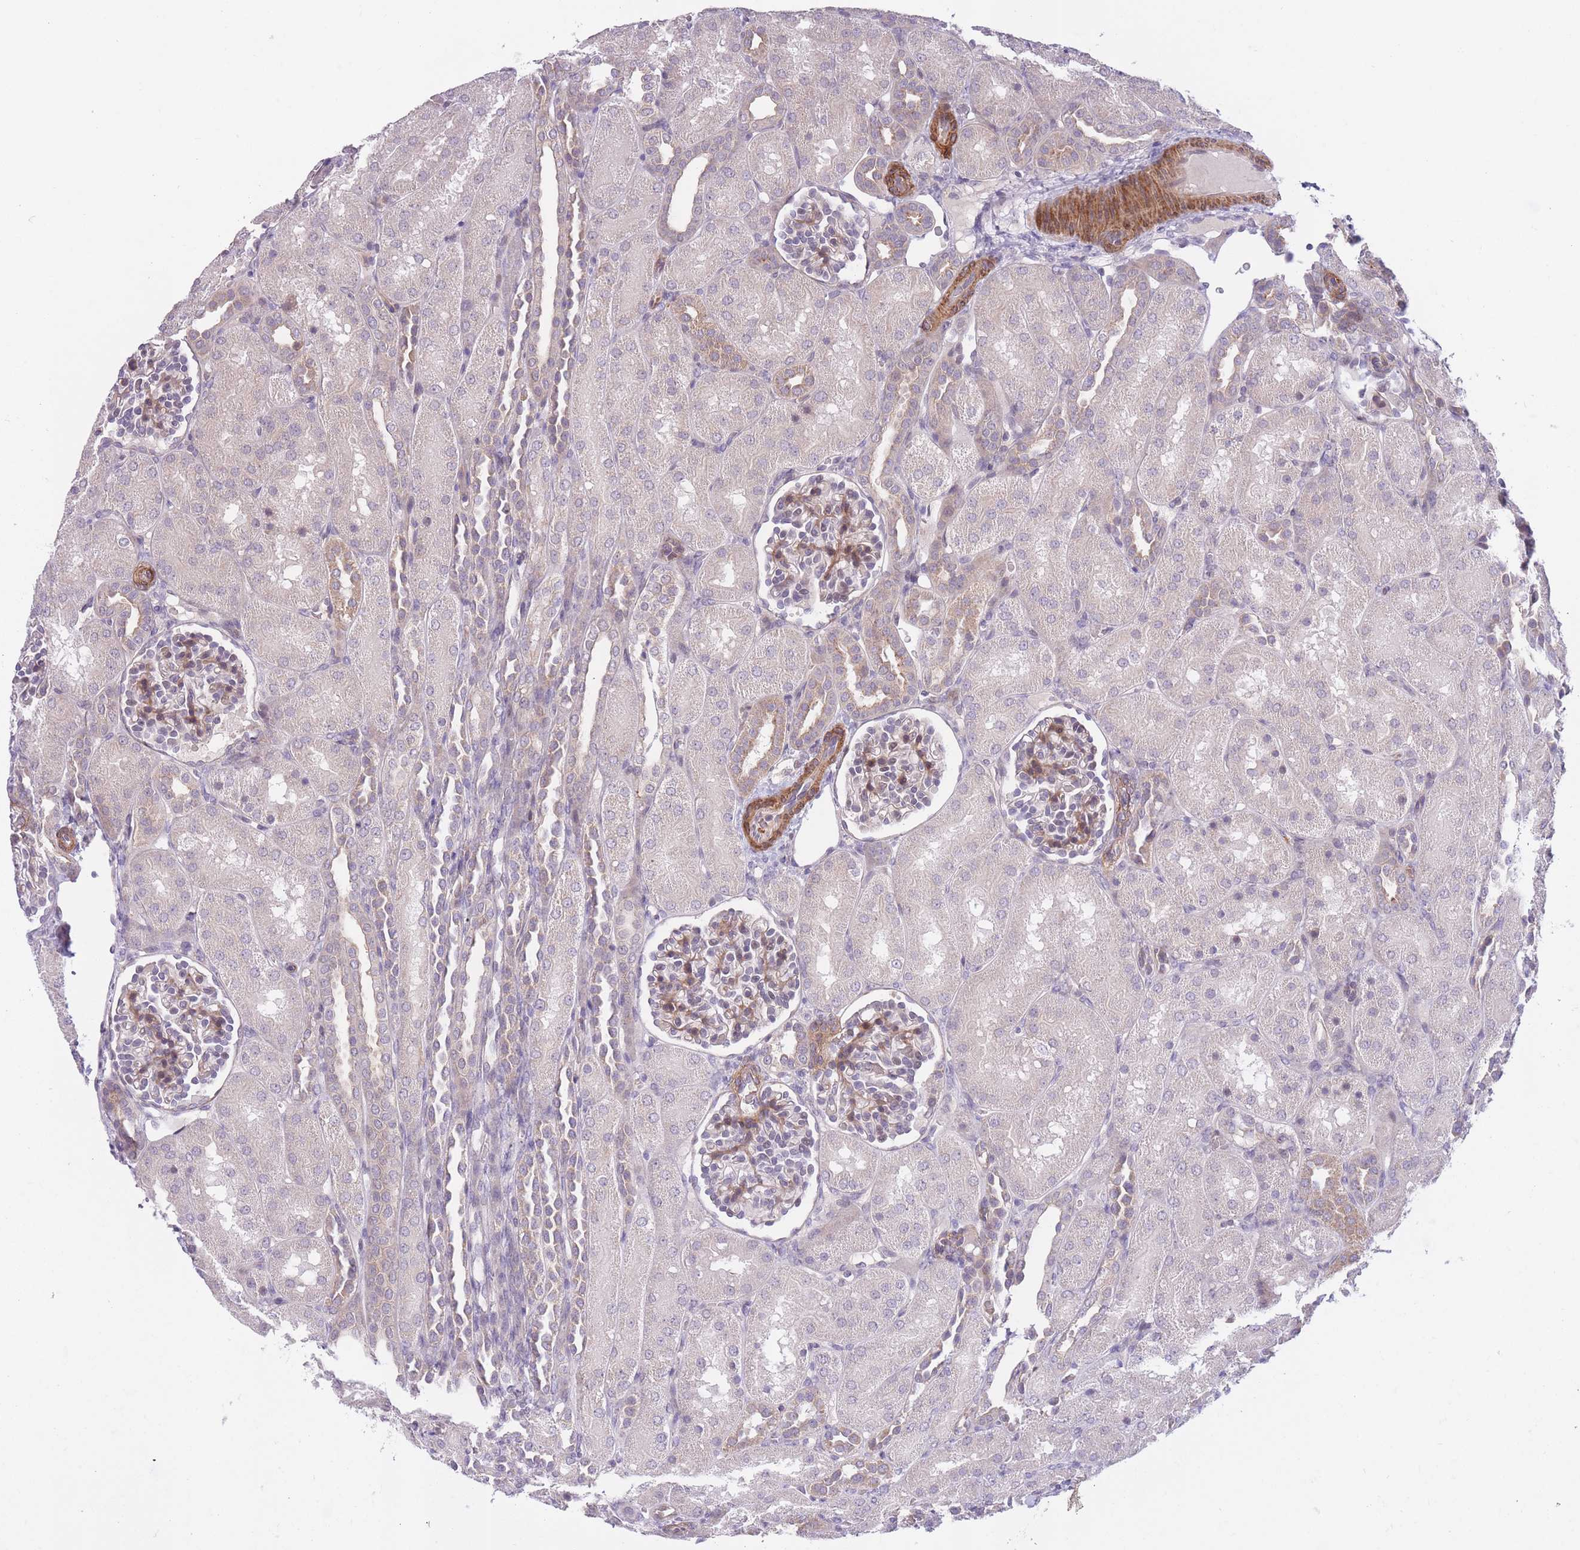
{"staining": {"intensity": "weak", "quantity": "<25%", "location": "cytoplasmic/membranous"}, "tissue": "kidney", "cell_type": "Cells in glomeruli", "image_type": "normal", "snomed": [{"axis": "morphology", "description": "Normal tissue, NOS"}, {"axis": "topography", "description": "Kidney"}], "caption": "DAB (3,3'-diaminobenzidine) immunohistochemical staining of normal kidney demonstrates no significant staining in cells in glomeruli.", "gene": "FUT3", "patient": {"sex": "male", "age": 1}}